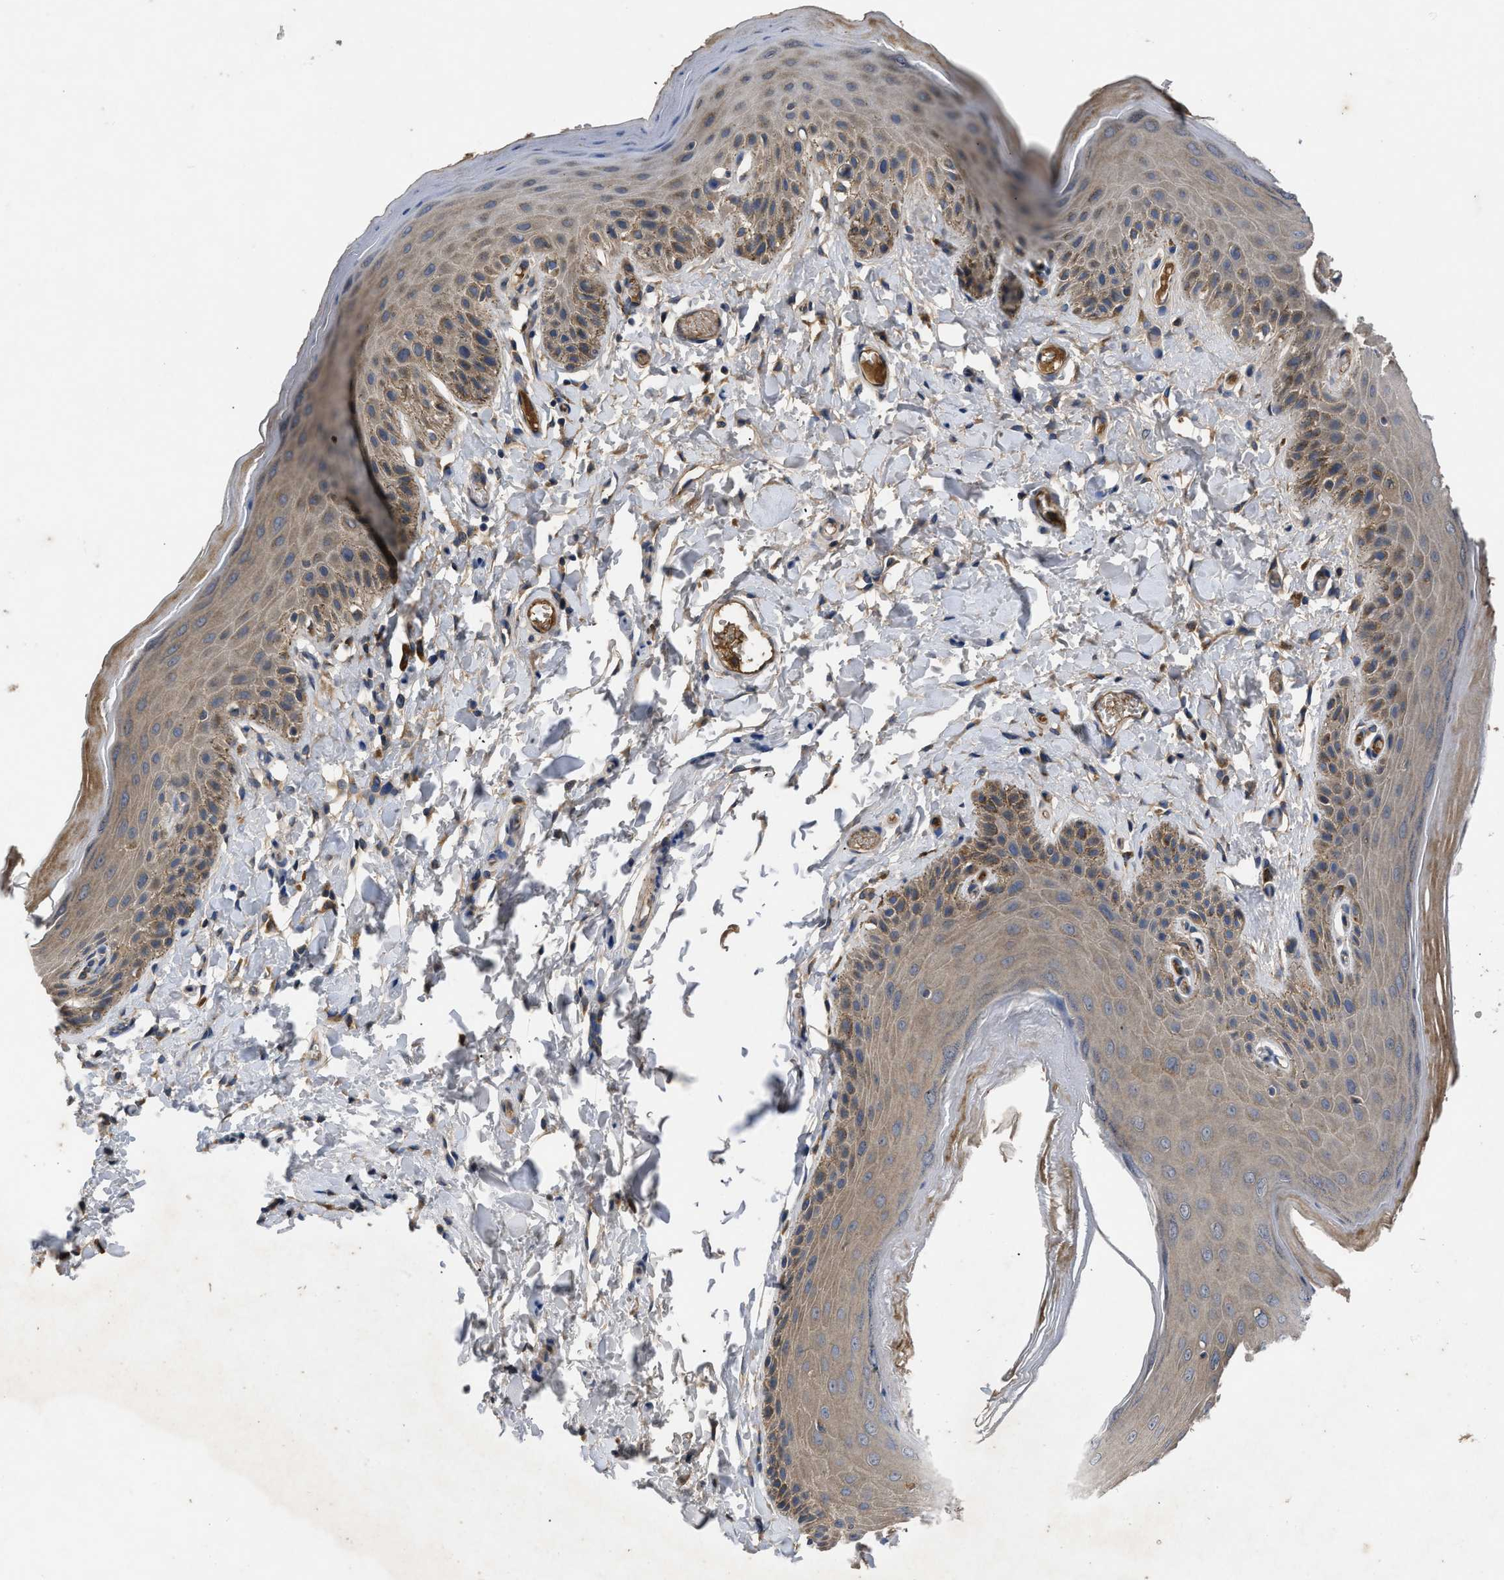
{"staining": {"intensity": "moderate", "quantity": ">75%", "location": "cytoplasmic/membranous"}, "tissue": "skin", "cell_type": "Epidermal cells", "image_type": "normal", "snomed": [{"axis": "morphology", "description": "Normal tissue, NOS"}, {"axis": "topography", "description": "Anal"}], "caption": "Moderate cytoplasmic/membranous staining is present in about >75% of epidermal cells in benign skin.", "gene": "VPS4A", "patient": {"sex": "male", "age": 44}}